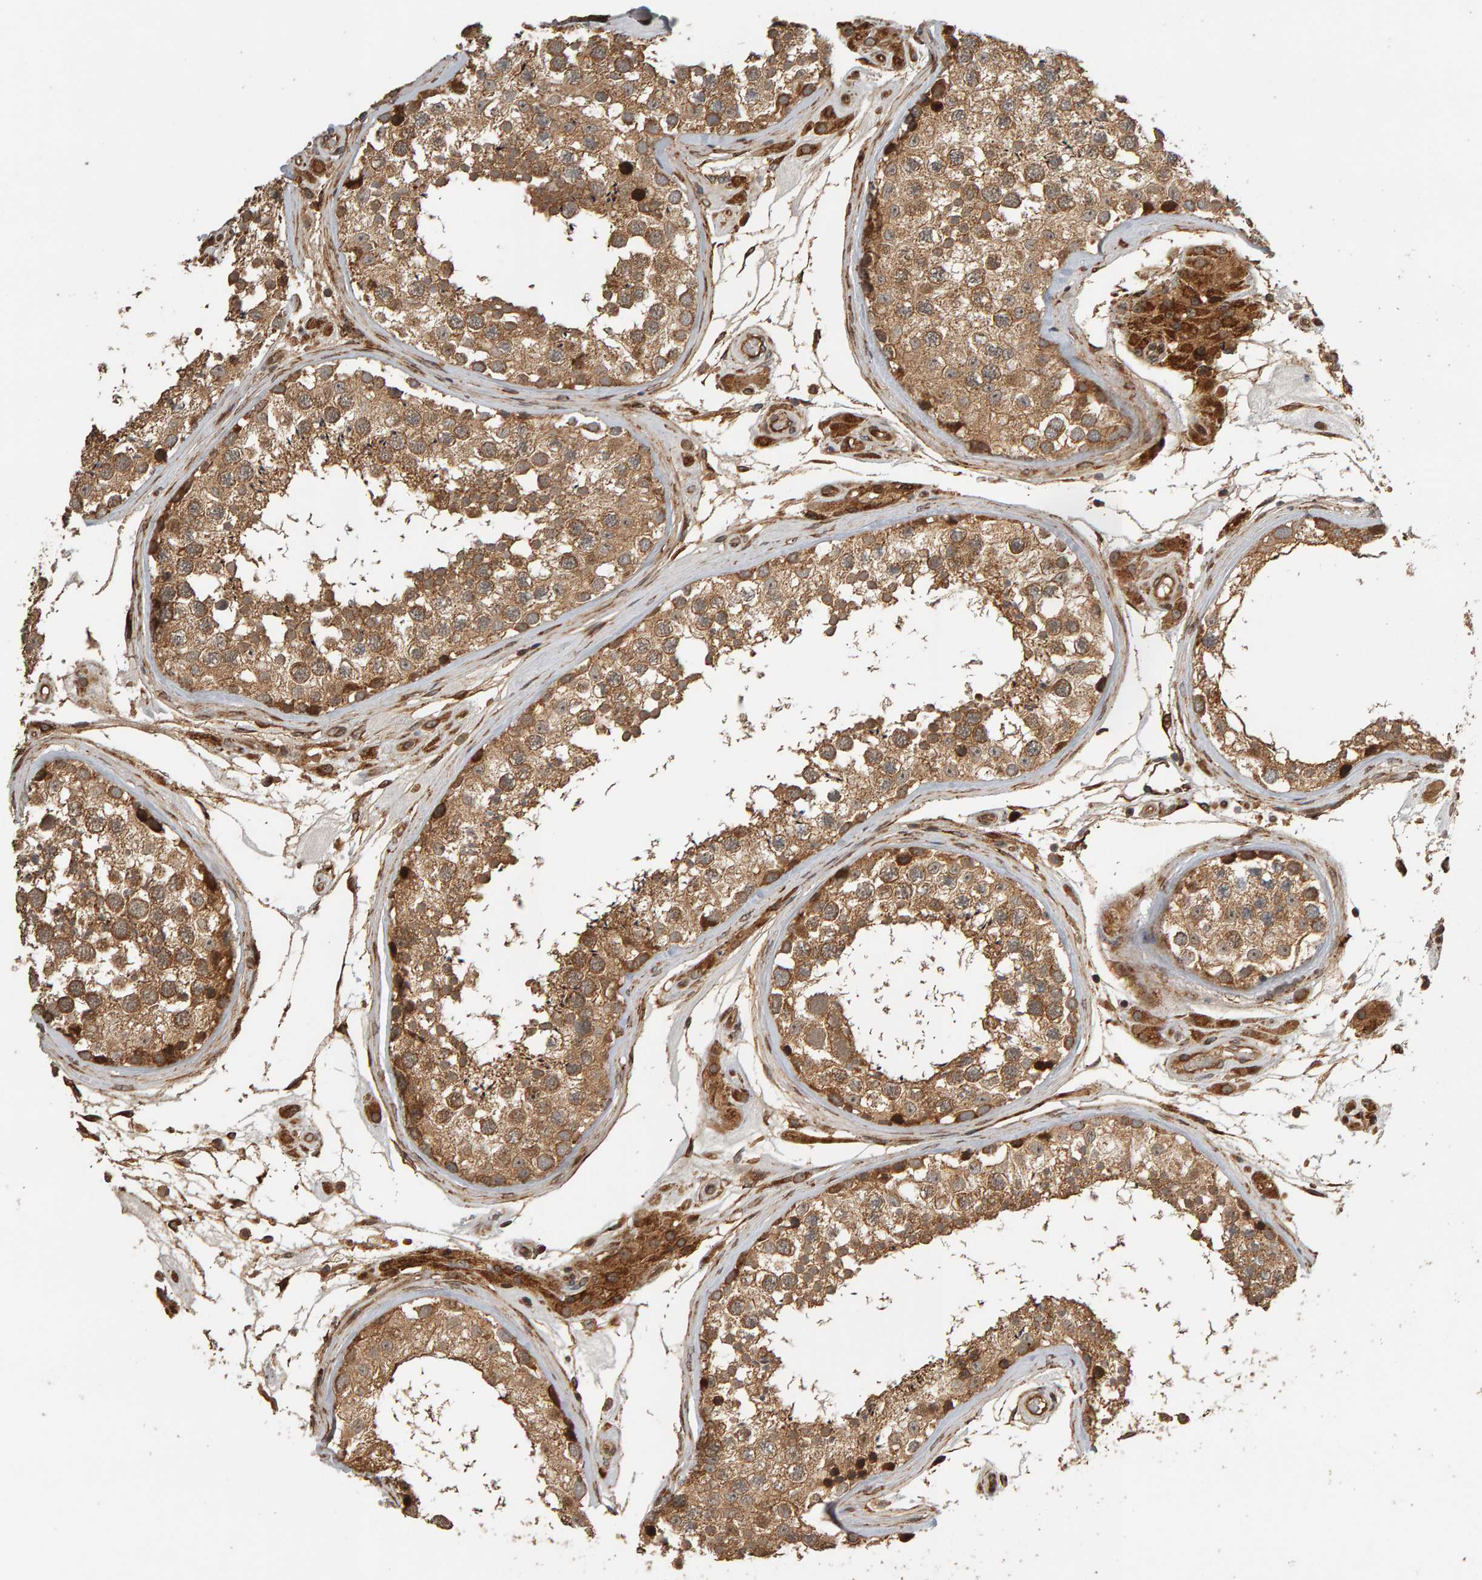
{"staining": {"intensity": "moderate", "quantity": ">75%", "location": "cytoplasmic/membranous"}, "tissue": "testis", "cell_type": "Cells in seminiferous ducts", "image_type": "normal", "snomed": [{"axis": "morphology", "description": "Normal tissue, NOS"}, {"axis": "topography", "description": "Testis"}], "caption": "Testis stained for a protein (brown) exhibits moderate cytoplasmic/membranous positive positivity in approximately >75% of cells in seminiferous ducts.", "gene": "ZFAND1", "patient": {"sex": "male", "age": 46}}